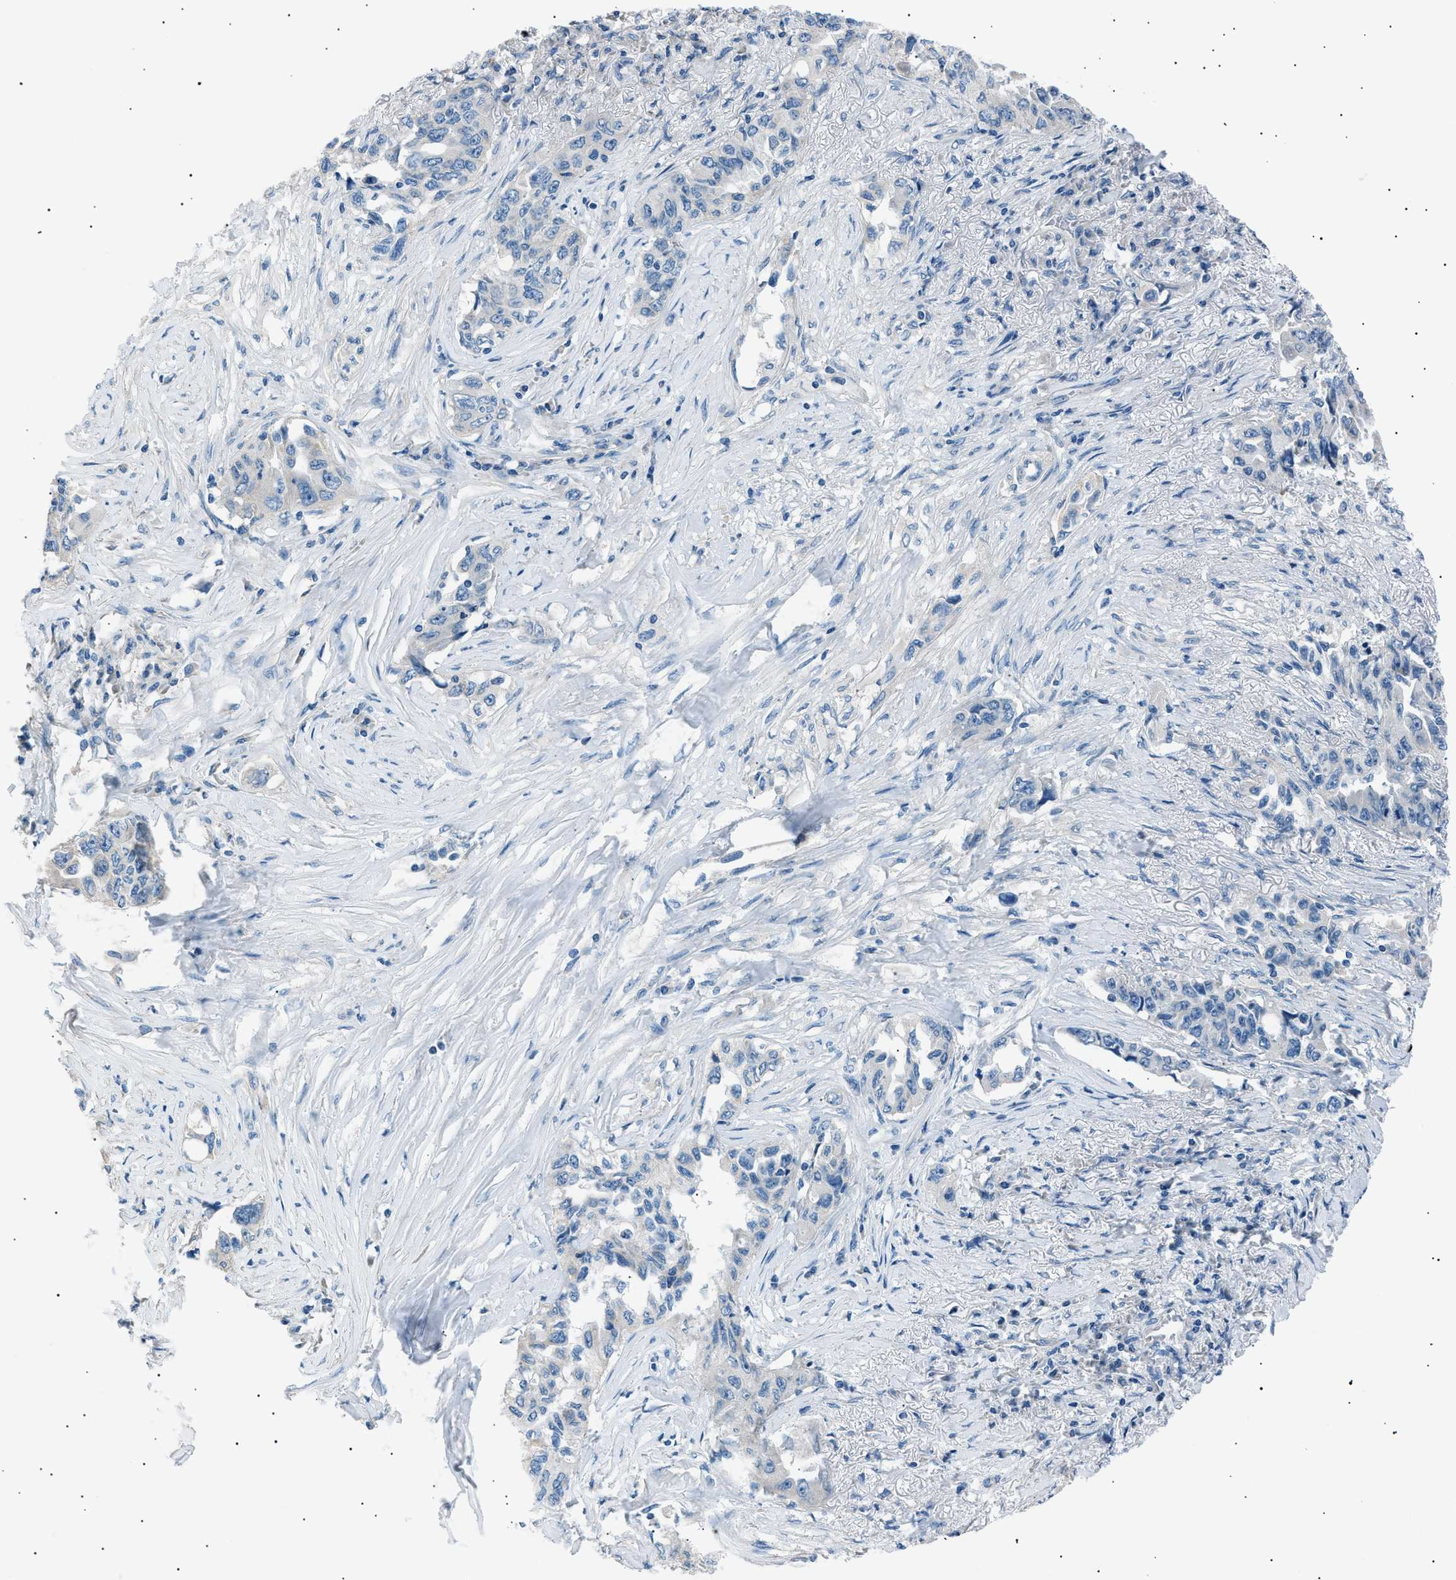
{"staining": {"intensity": "negative", "quantity": "none", "location": "none"}, "tissue": "lung cancer", "cell_type": "Tumor cells", "image_type": "cancer", "snomed": [{"axis": "morphology", "description": "Adenocarcinoma, NOS"}, {"axis": "topography", "description": "Lung"}], "caption": "An IHC image of lung cancer is shown. There is no staining in tumor cells of lung cancer.", "gene": "LRRC37B", "patient": {"sex": "female", "age": 51}}